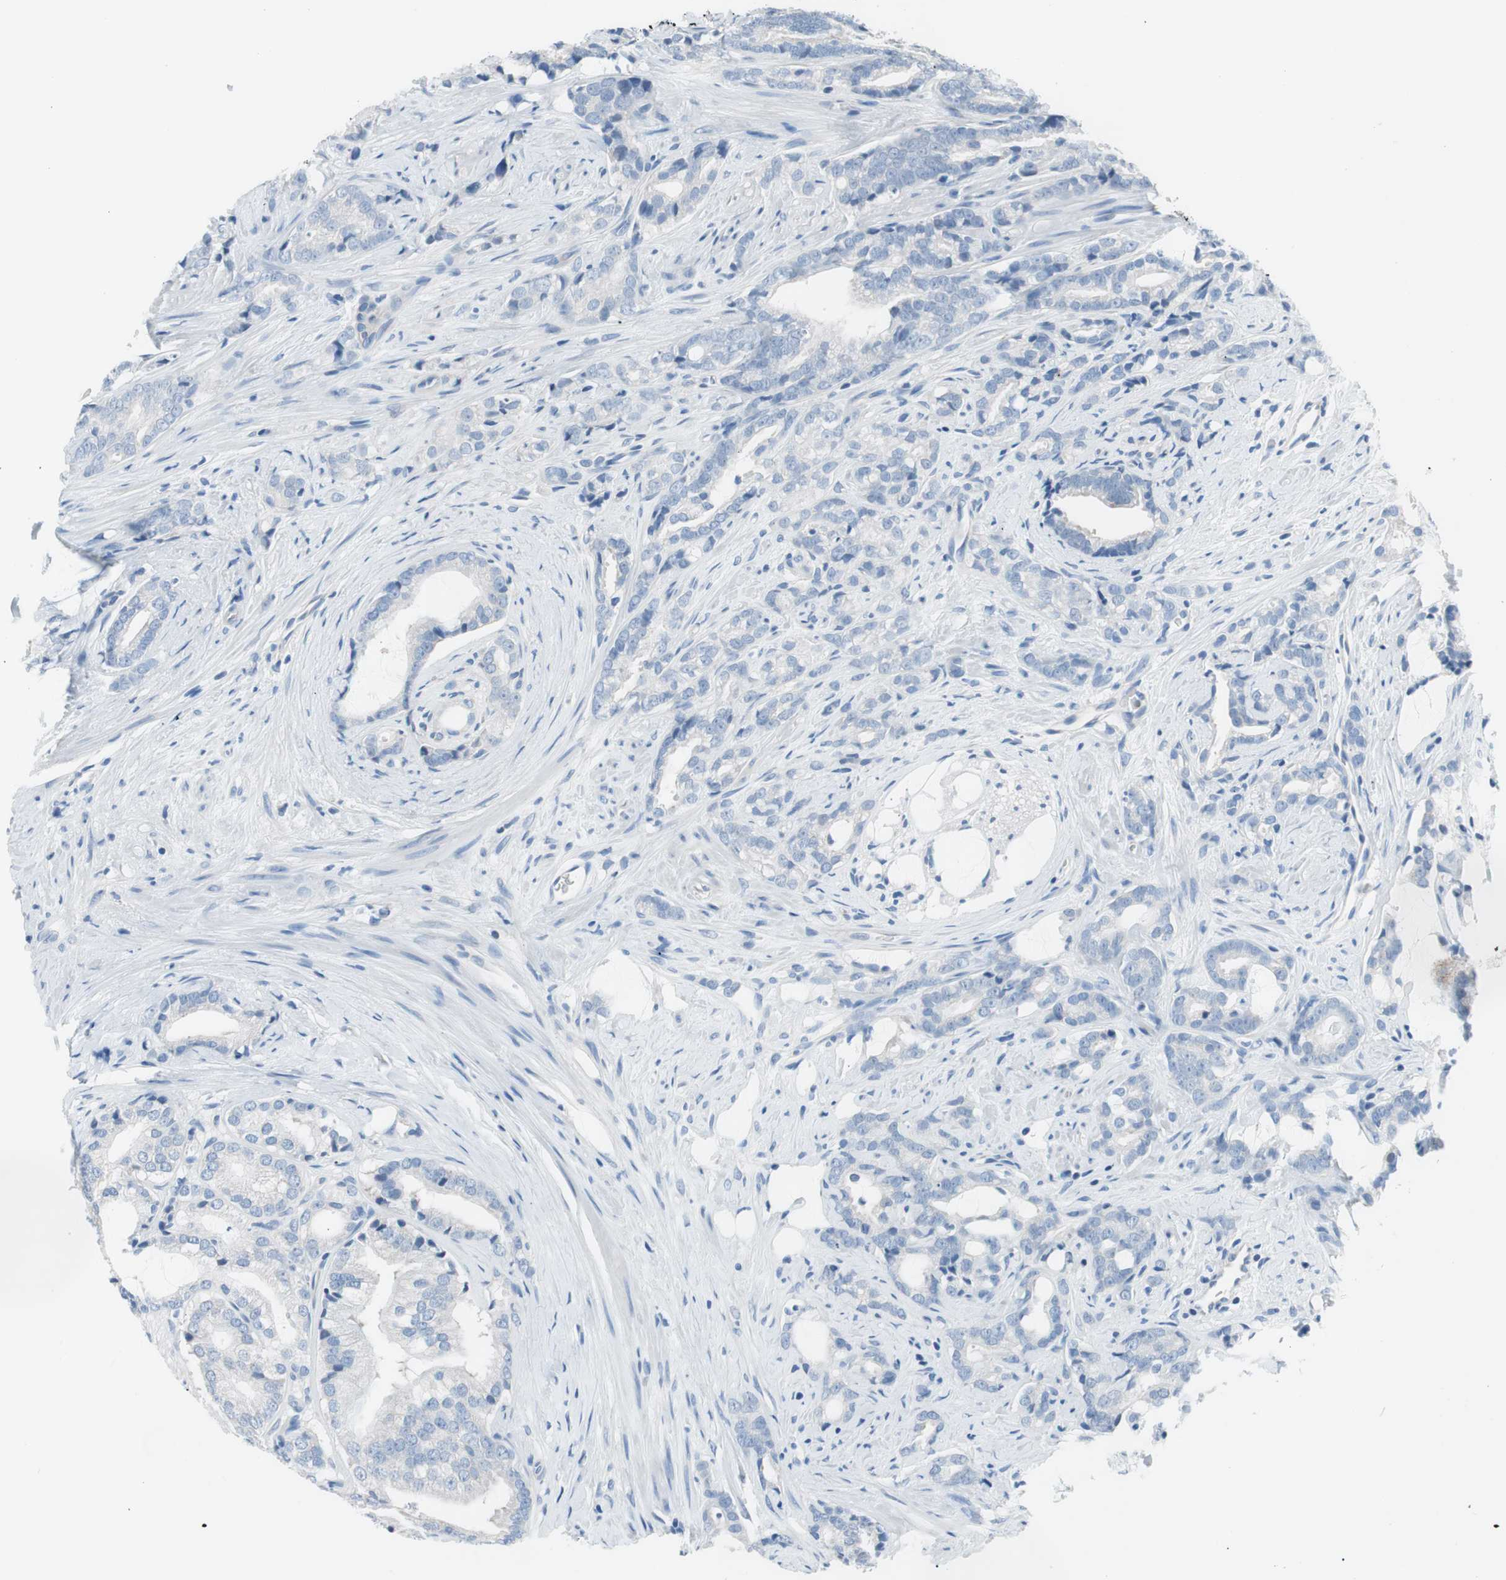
{"staining": {"intensity": "negative", "quantity": "none", "location": "none"}, "tissue": "prostate cancer", "cell_type": "Tumor cells", "image_type": "cancer", "snomed": [{"axis": "morphology", "description": "Adenocarcinoma, Low grade"}, {"axis": "topography", "description": "Prostate"}], "caption": "Tumor cells are negative for brown protein staining in prostate cancer (low-grade adenocarcinoma). Brightfield microscopy of immunohistochemistry (IHC) stained with DAB (brown) and hematoxylin (blue), captured at high magnification.", "gene": "EVA1A", "patient": {"sex": "male", "age": 58}}